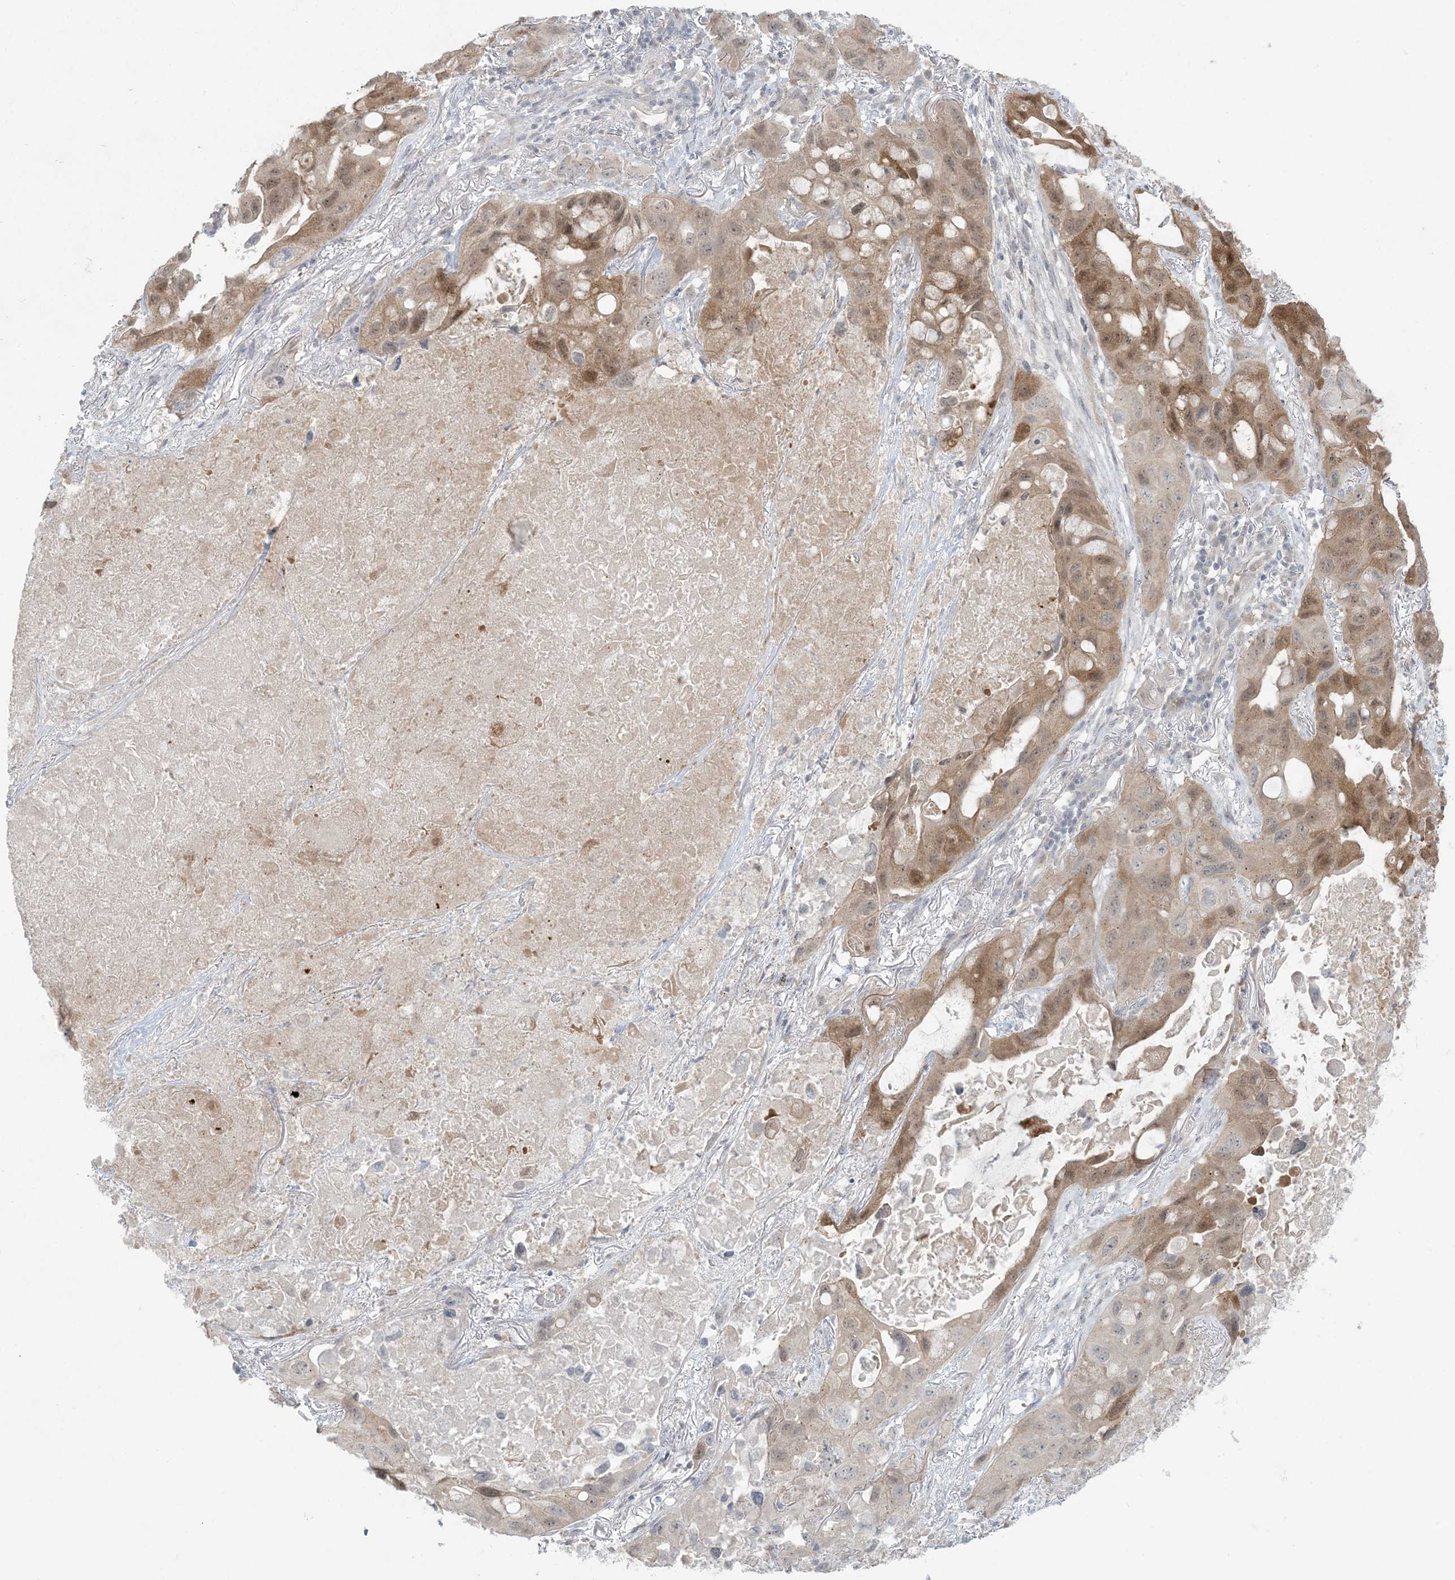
{"staining": {"intensity": "moderate", "quantity": "25%-75%", "location": "cytoplasmic/membranous,nuclear"}, "tissue": "lung cancer", "cell_type": "Tumor cells", "image_type": "cancer", "snomed": [{"axis": "morphology", "description": "Squamous cell carcinoma, NOS"}, {"axis": "topography", "description": "Lung"}], "caption": "Tumor cells display medium levels of moderate cytoplasmic/membranous and nuclear positivity in approximately 25%-75% of cells in human lung cancer.", "gene": "NRBP2", "patient": {"sex": "female", "age": 73}}